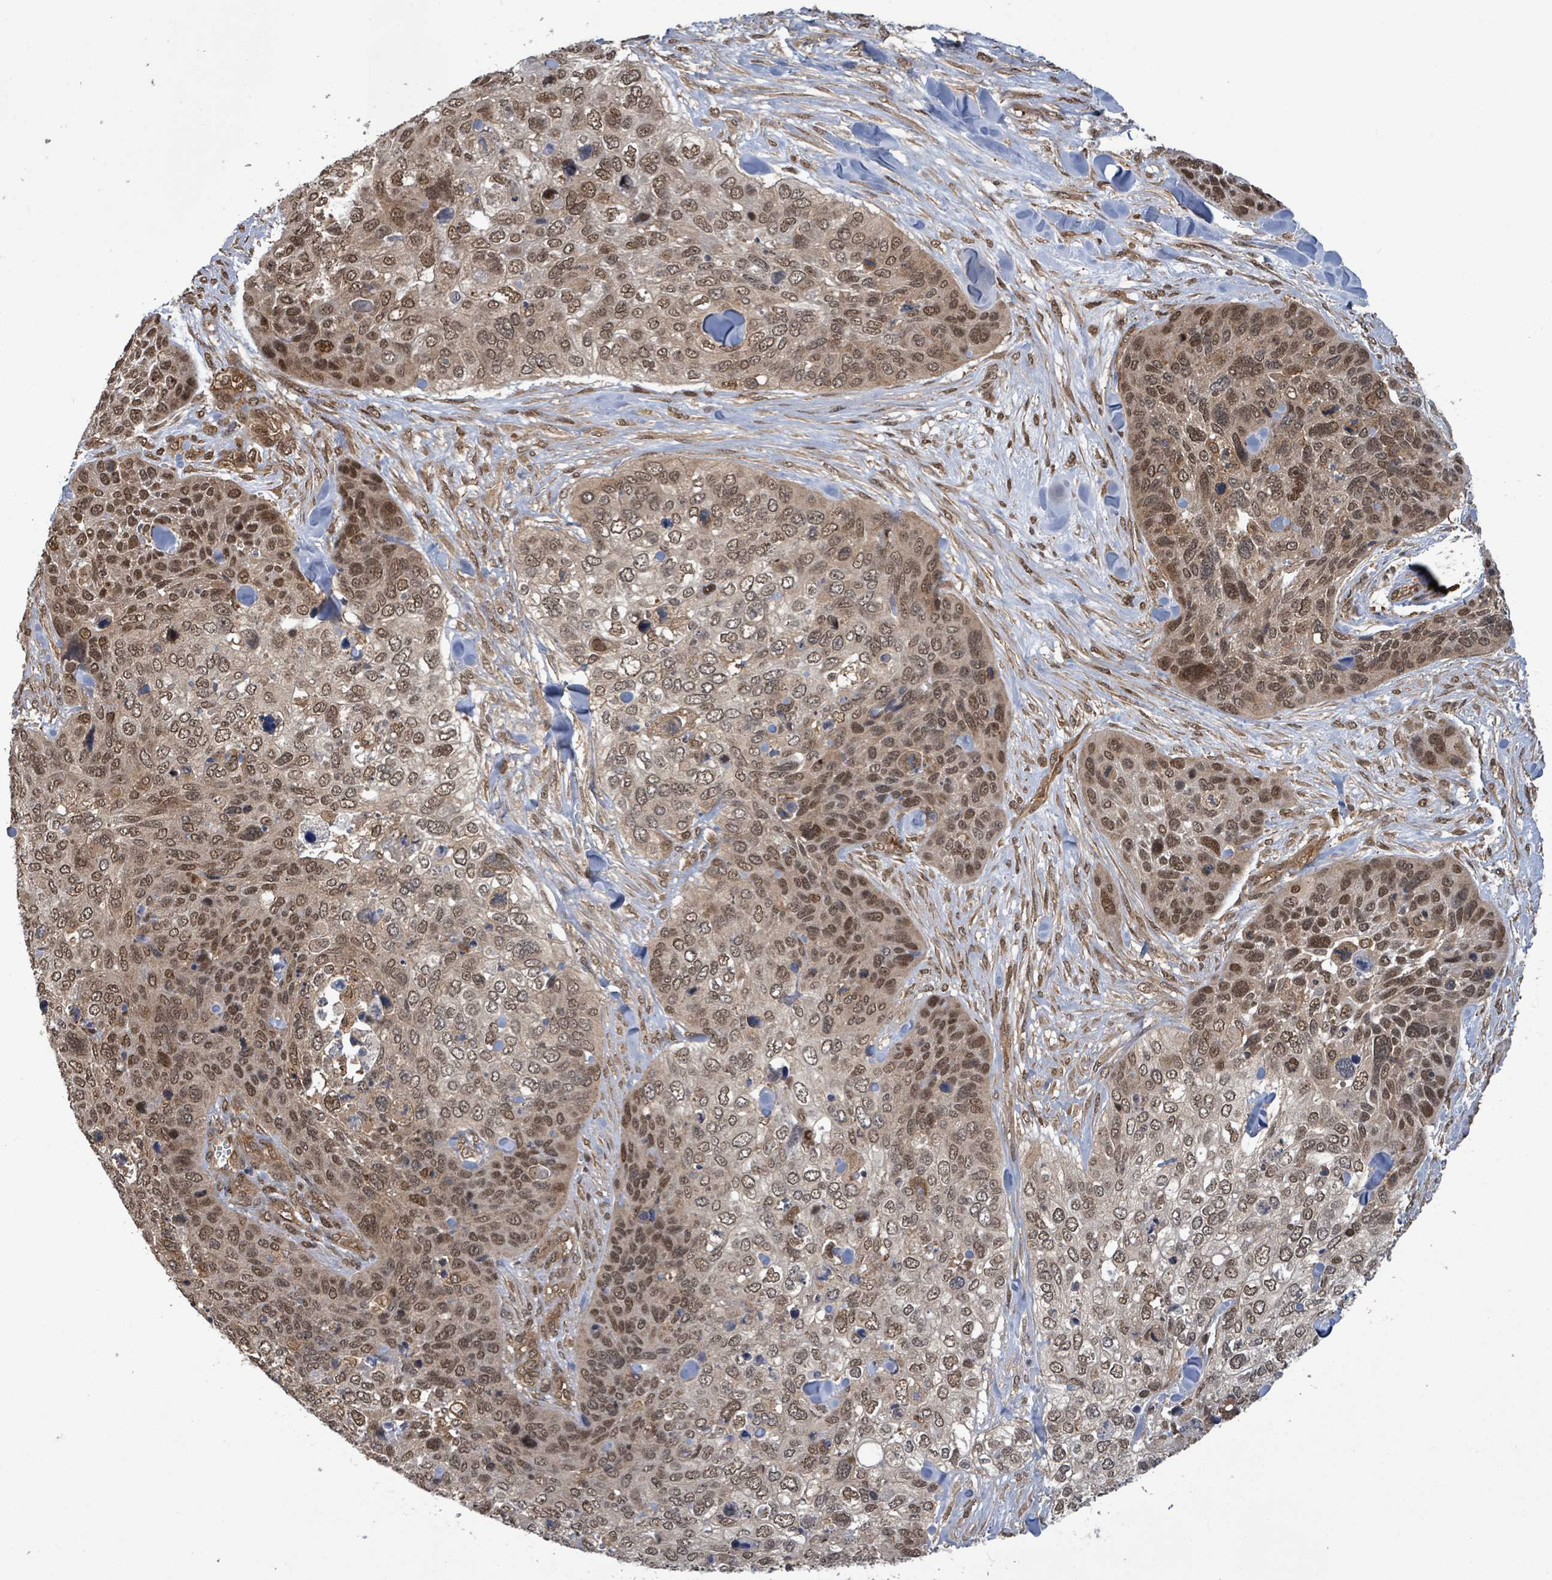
{"staining": {"intensity": "moderate", "quantity": ">75%", "location": "cytoplasmic/membranous,nuclear"}, "tissue": "skin cancer", "cell_type": "Tumor cells", "image_type": "cancer", "snomed": [{"axis": "morphology", "description": "Basal cell carcinoma"}, {"axis": "topography", "description": "Skin"}], "caption": "Immunohistochemical staining of skin basal cell carcinoma shows medium levels of moderate cytoplasmic/membranous and nuclear protein expression in about >75% of tumor cells.", "gene": "KLC1", "patient": {"sex": "female", "age": 74}}